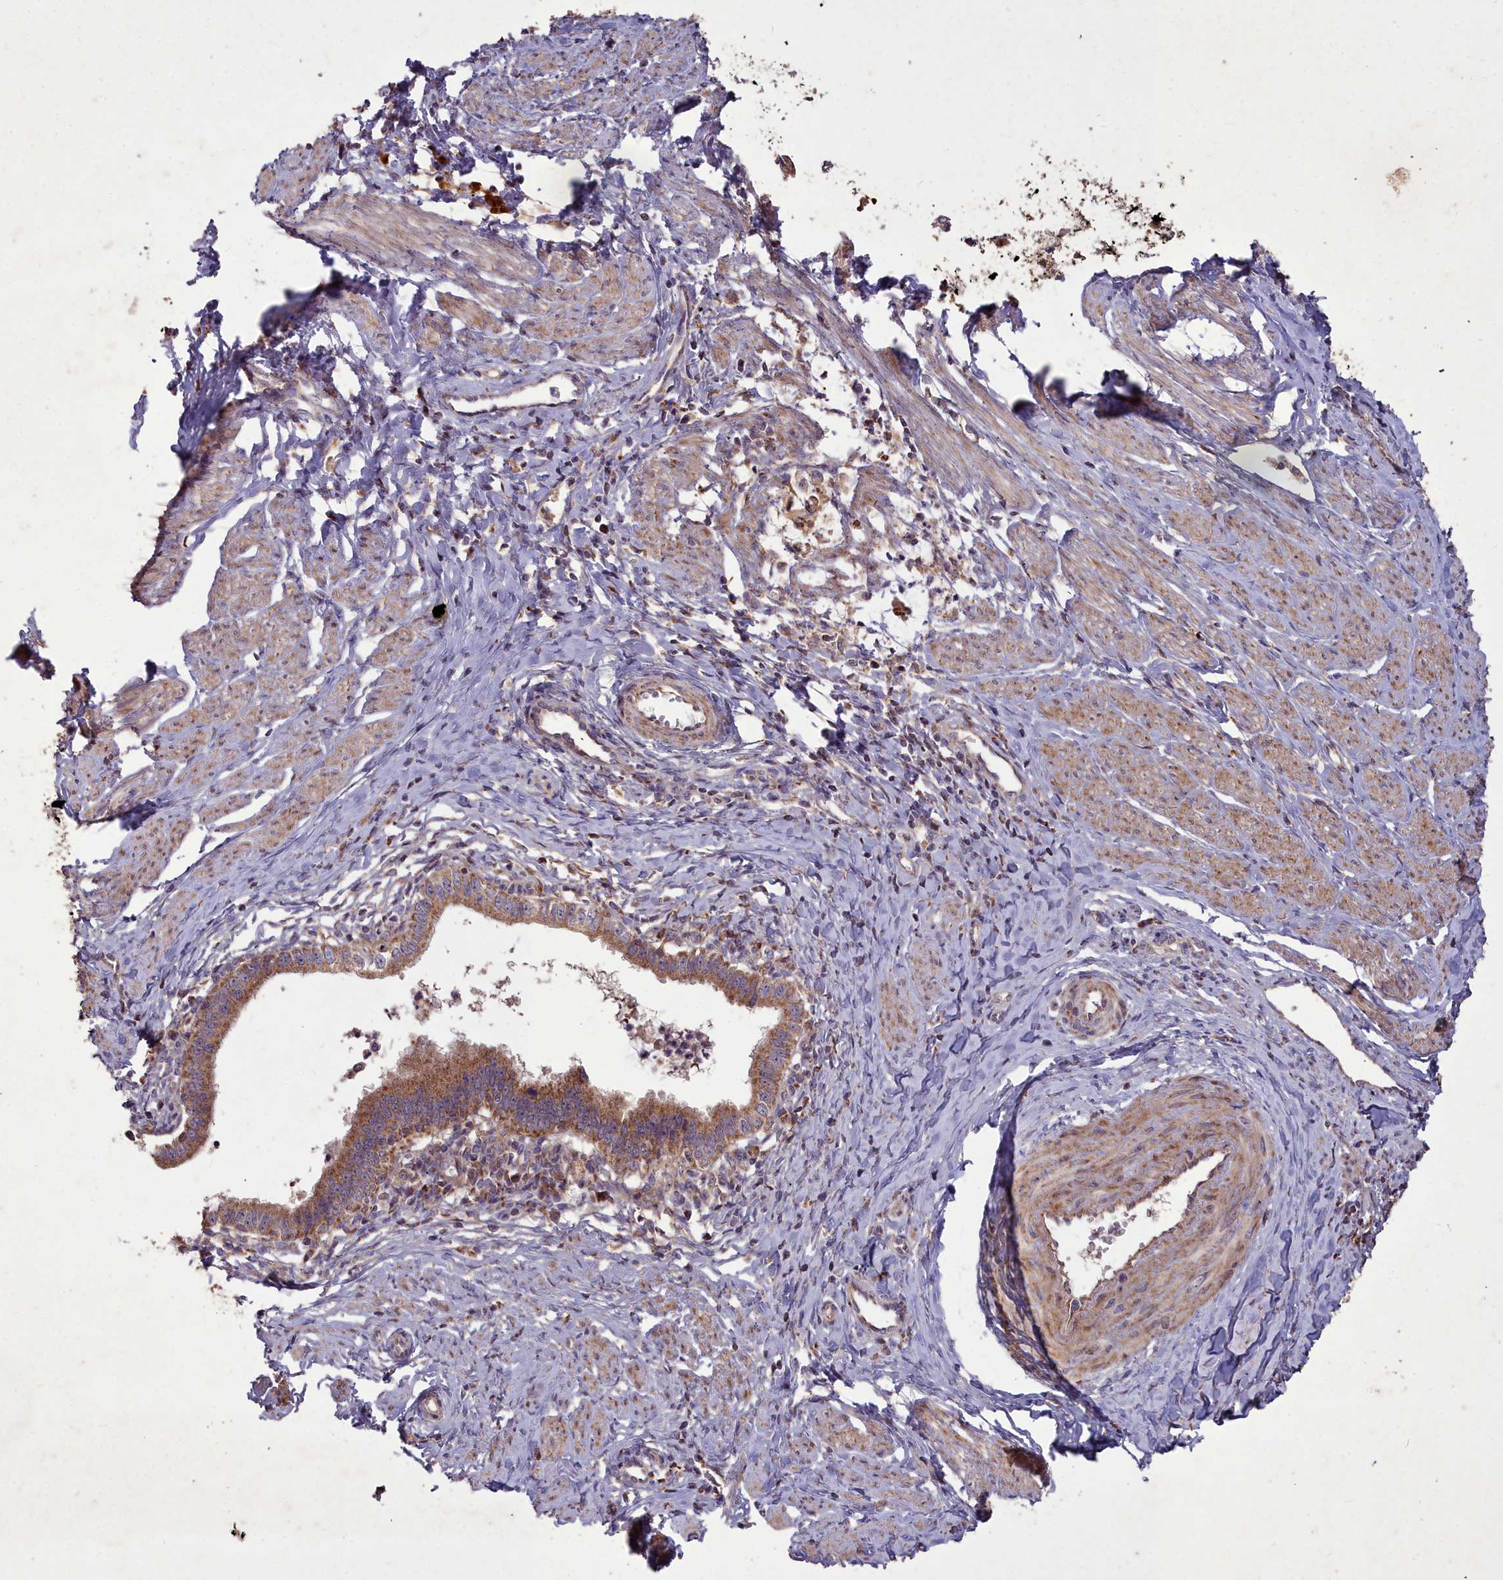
{"staining": {"intensity": "moderate", "quantity": ">75%", "location": "cytoplasmic/membranous"}, "tissue": "cervical cancer", "cell_type": "Tumor cells", "image_type": "cancer", "snomed": [{"axis": "morphology", "description": "Adenocarcinoma, NOS"}, {"axis": "topography", "description": "Cervix"}], "caption": "Adenocarcinoma (cervical) stained with a brown dye exhibits moderate cytoplasmic/membranous positive positivity in approximately >75% of tumor cells.", "gene": "COX11", "patient": {"sex": "female", "age": 36}}